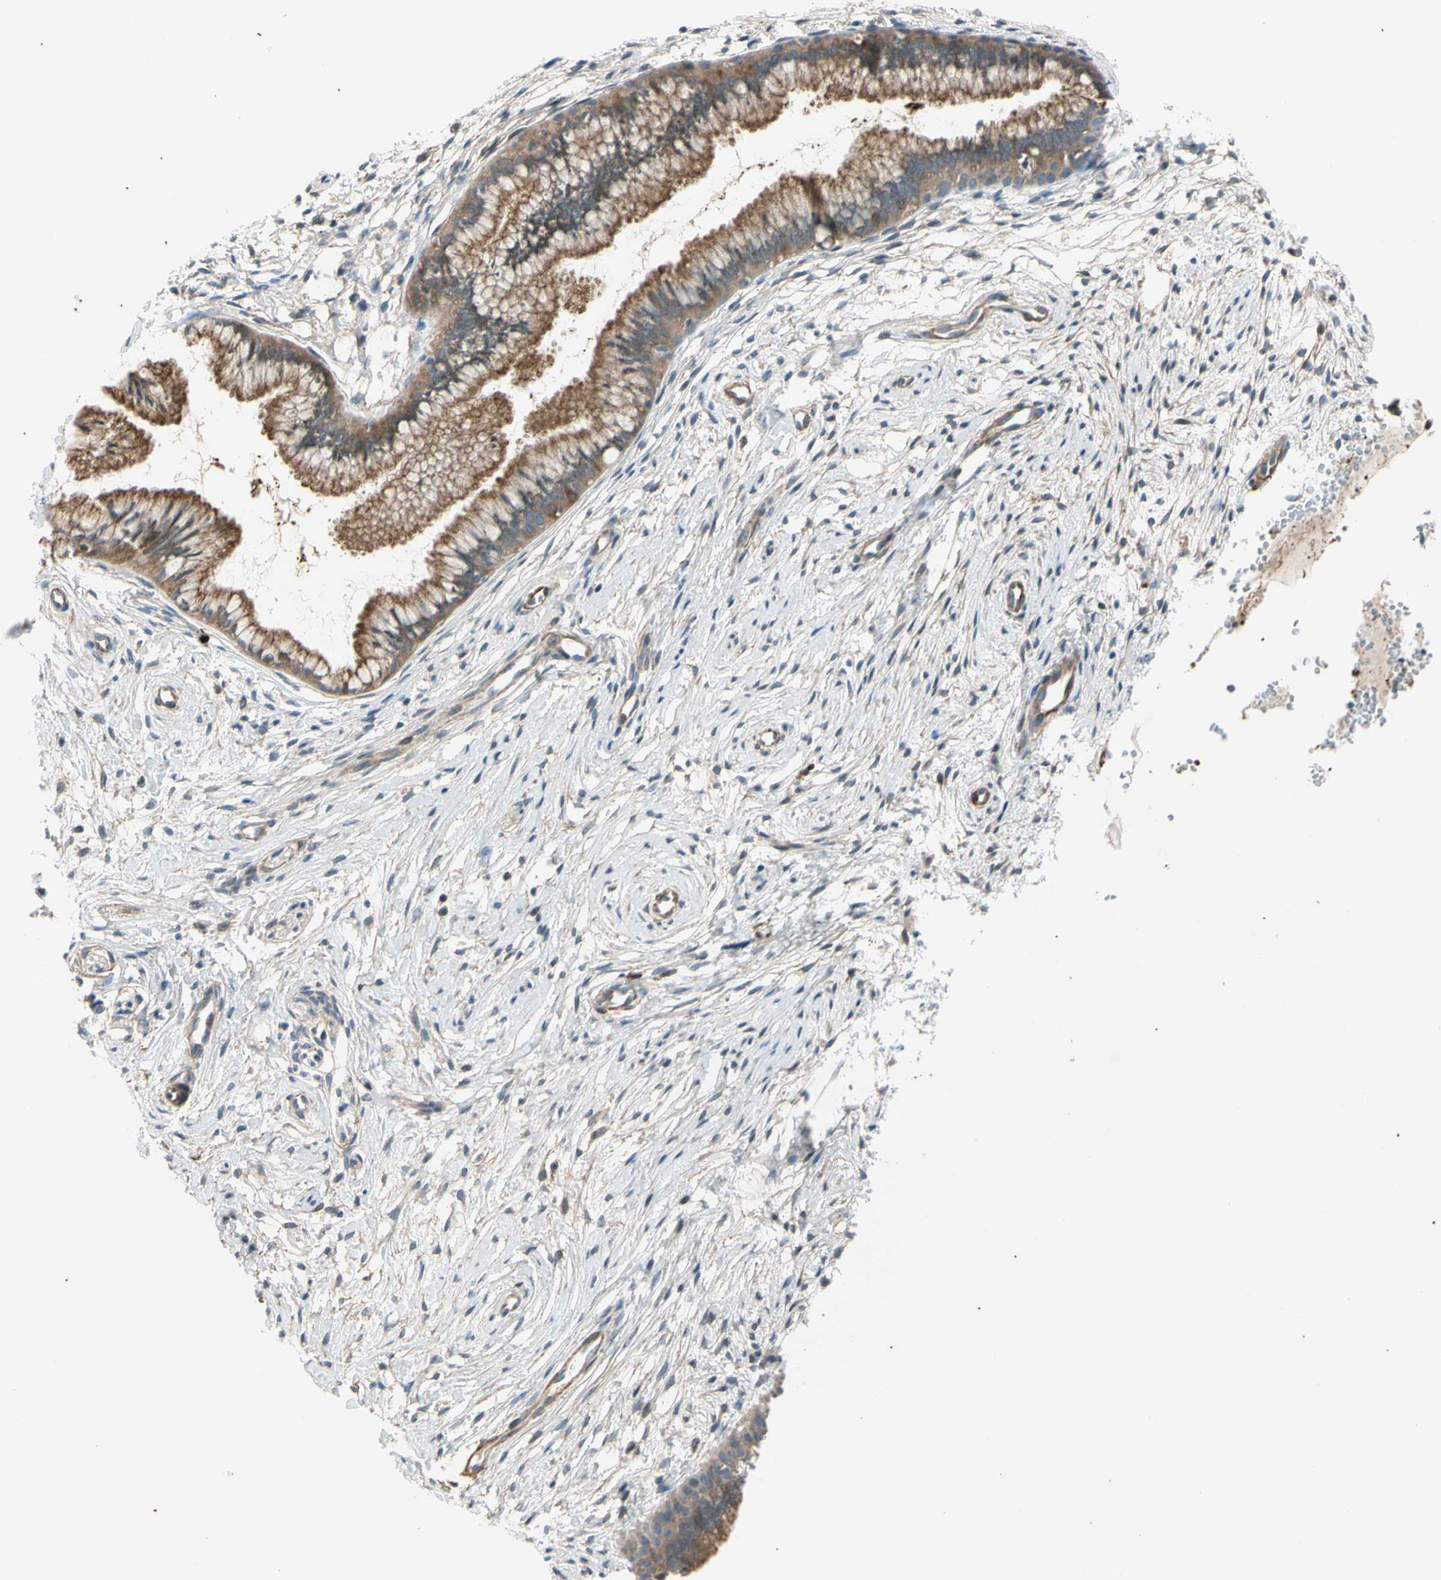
{"staining": {"intensity": "strong", "quantity": ">75%", "location": "cytoplasmic/membranous"}, "tissue": "cervix", "cell_type": "Glandular cells", "image_type": "normal", "snomed": [{"axis": "morphology", "description": "Normal tissue, NOS"}, {"axis": "topography", "description": "Cervix"}], "caption": "IHC histopathology image of normal cervix stained for a protein (brown), which exhibits high levels of strong cytoplasmic/membranous positivity in about >75% of glandular cells.", "gene": "LIMK2", "patient": {"sex": "female", "age": 39}}